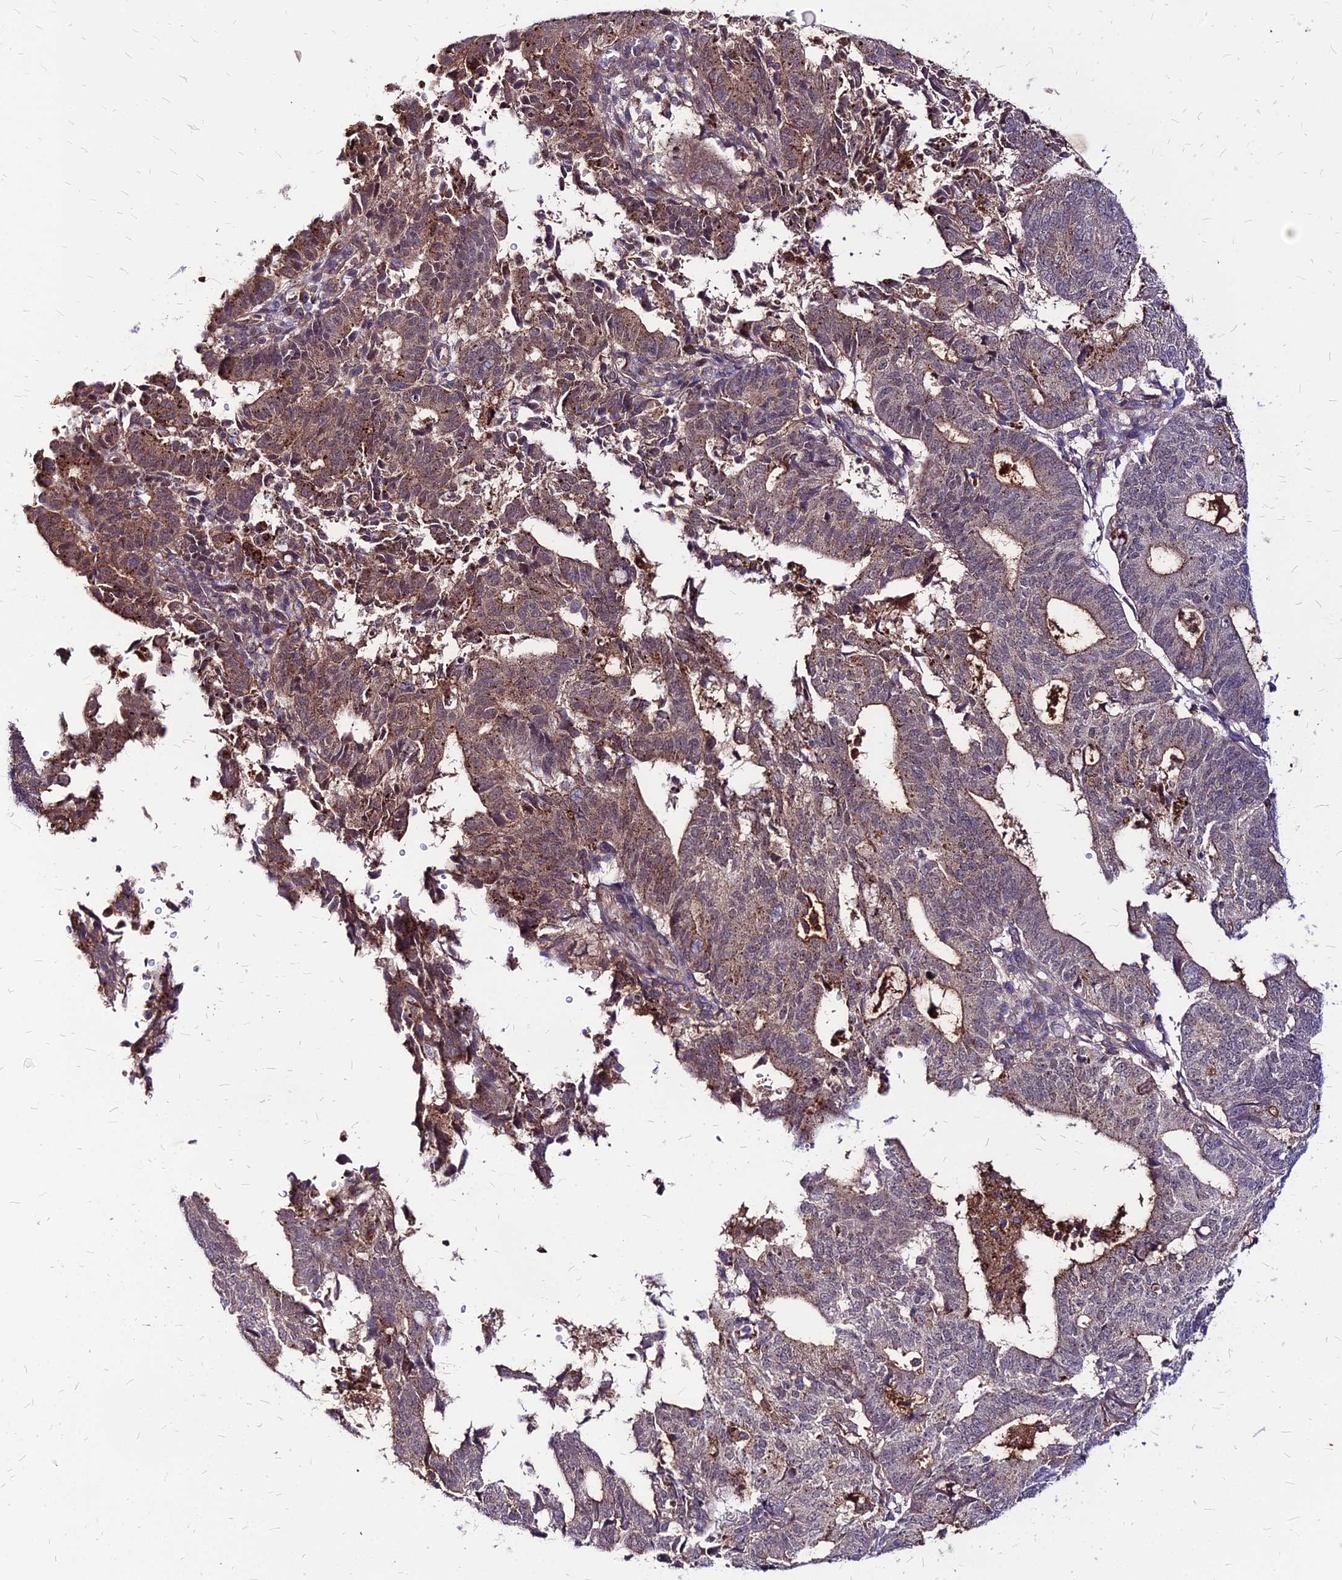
{"staining": {"intensity": "moderate", "quantity": "25%-75%", "location": "cytoplasmic/membranous"}, "tissue": "endometrial cancer", "cell_type": "Tumor cells", "image_type": "cancer", "snomed": [{"axis": "morphology", "description": "Adenocarcinoma, NOS"}, {"axis": "topography", "description": "Endometrium"}], "caption": "Human endometrial cancer stained for a protein (brown) shows moderate cytoplasmic/membranous positive expression in about 25%-75% of tumor cells.", "gene": "APBA3", "patient": {"sex": "female", "age": 70}}